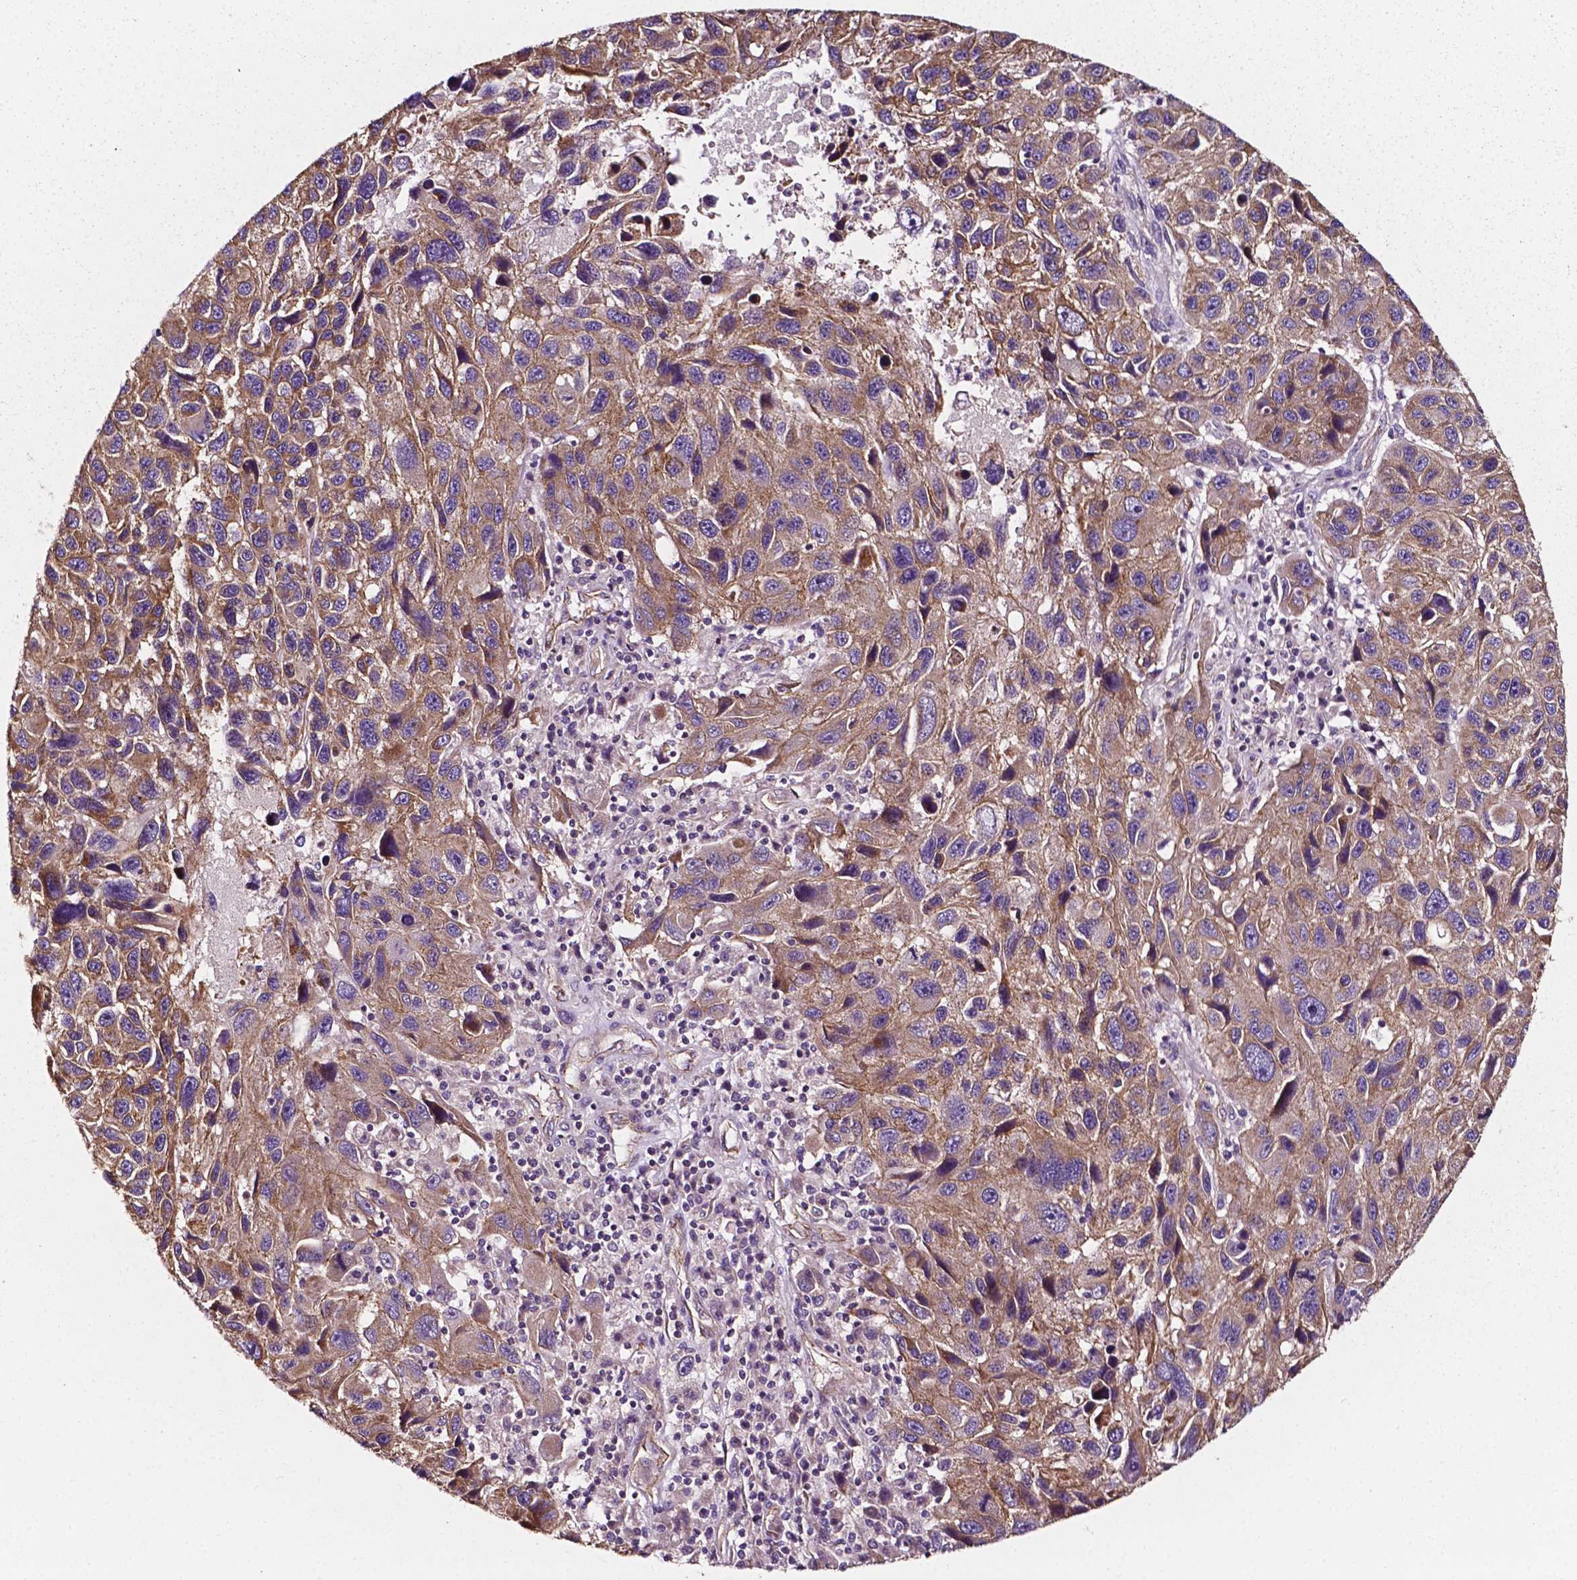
{"staining": {"intensity": "moderate", "quantity": ">75%", "location": "cytoplasmic/membranous"}, "tissue": "melanoma", "cell_type": "Tumor cells", "image_type": "cancer", "snomed": [{"axis": "morphology", "description": "Malignant melanoma, NOS"}, {"axis": "topography", "description": "Skin"}], "caption": "A brown stain shows moderate cytoplasmic/membranous staining of a protein in malignant melanoma tumor cells. Ihc stains the protein in brown and the nuclei are stained blue.", "gene": "ATG16L1", "patient": {"sex": "male", "age": 53}}